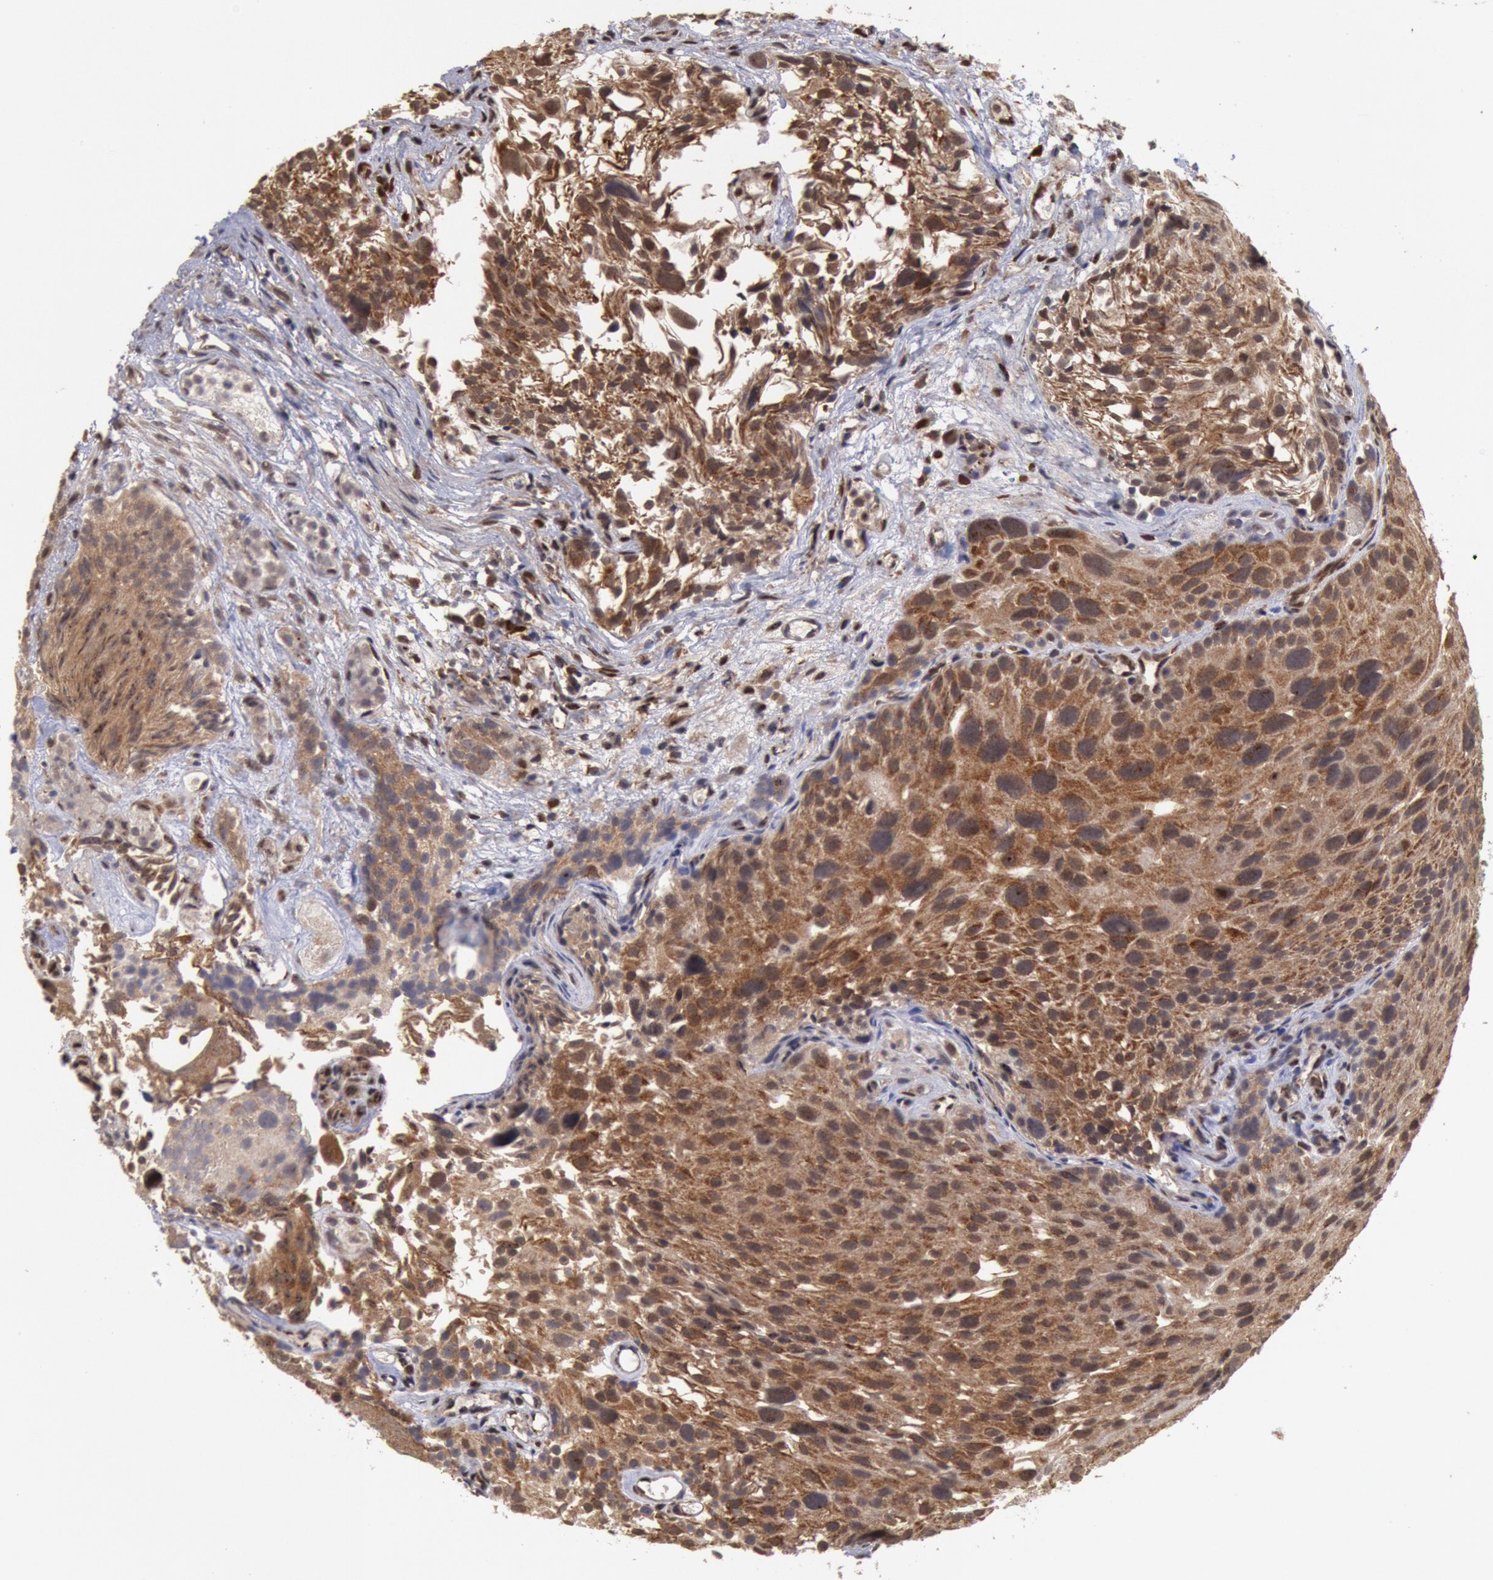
{"staining": {"intensity": "moderate", "quantity": ">75%", "location": "cytoplasmic/membranous,nuclear"}, "tissue": "urothelial cancer", "cell_type": "Tumor cells", "image_type": "cancer", "snomed": [{"axis": "morphology", "description": "Urothelial carcinoma, High grade"}, {"axis": "topography", "description": "Urinary bladder"}], "caption": "A medium amount of moderate cytoplasmic/membranous and nuclear positivity is identified in approximately >75% of tumor cells in high-grade urothelial carcinoma tissue. (brown staining indicates protein expression, while blue staining denotes nuclei).", "gene": "STX17", "patient": {"sex": "female", "age": 78}}